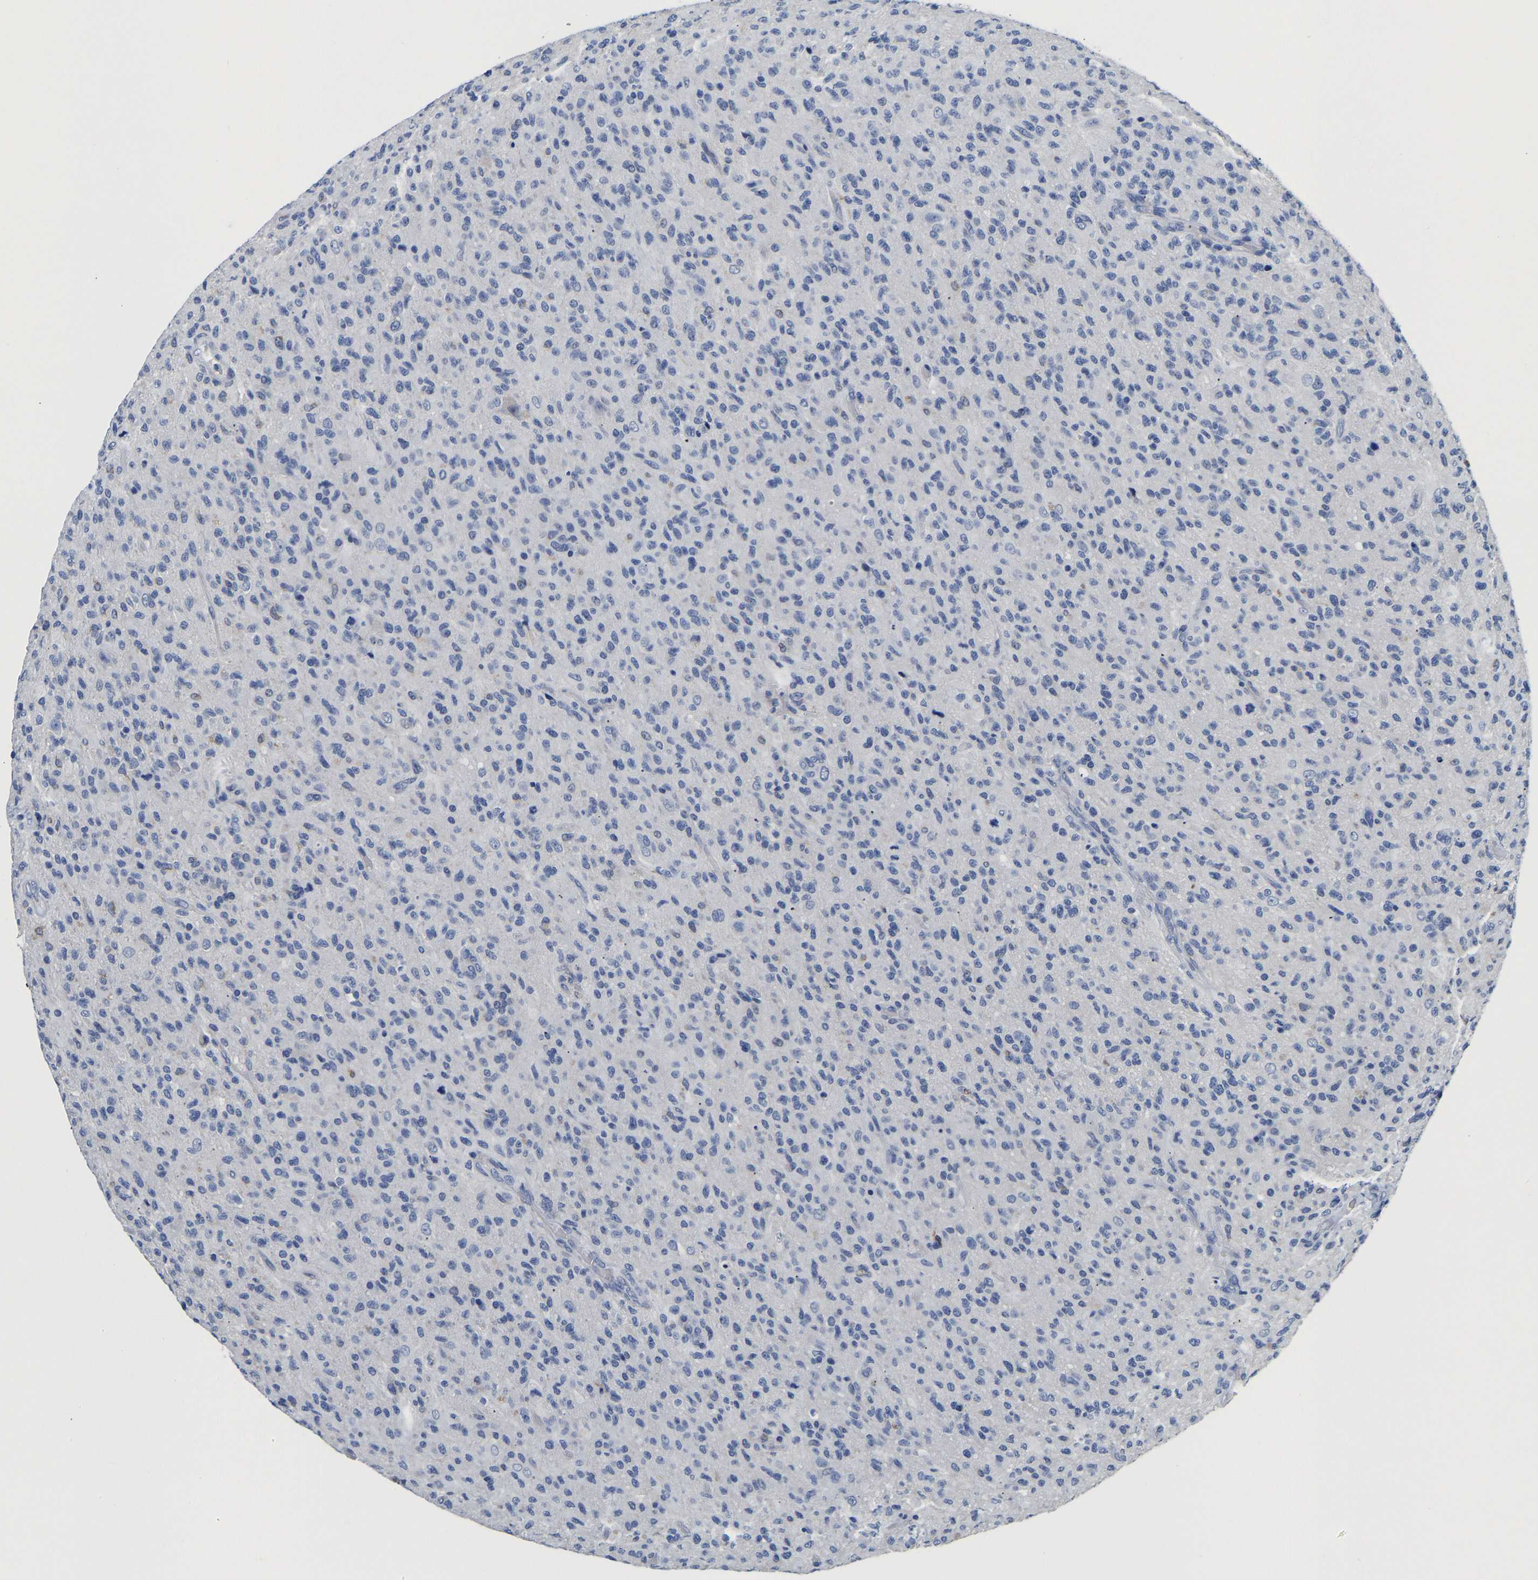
{"staining": {"intensity": "moderate", "quantity": "<25%", "location": "cytoplasmic/membranous"}, "tissue": "glioma", "cell_type": "Tumor cells", "image_type": "cancer", "snomed": [{"axis": "morphology", "description": "Glioma, malignant, High grade"}, {"axis": "topography", "description": "Brain"}], "caption": "Protein staining of glioma tissue reveals moderate cytoplasmic/membranous expression in approximately <25% of tumor cells.", "gene": "PCK2", "patient": {"sex": "male", "age": 71}}